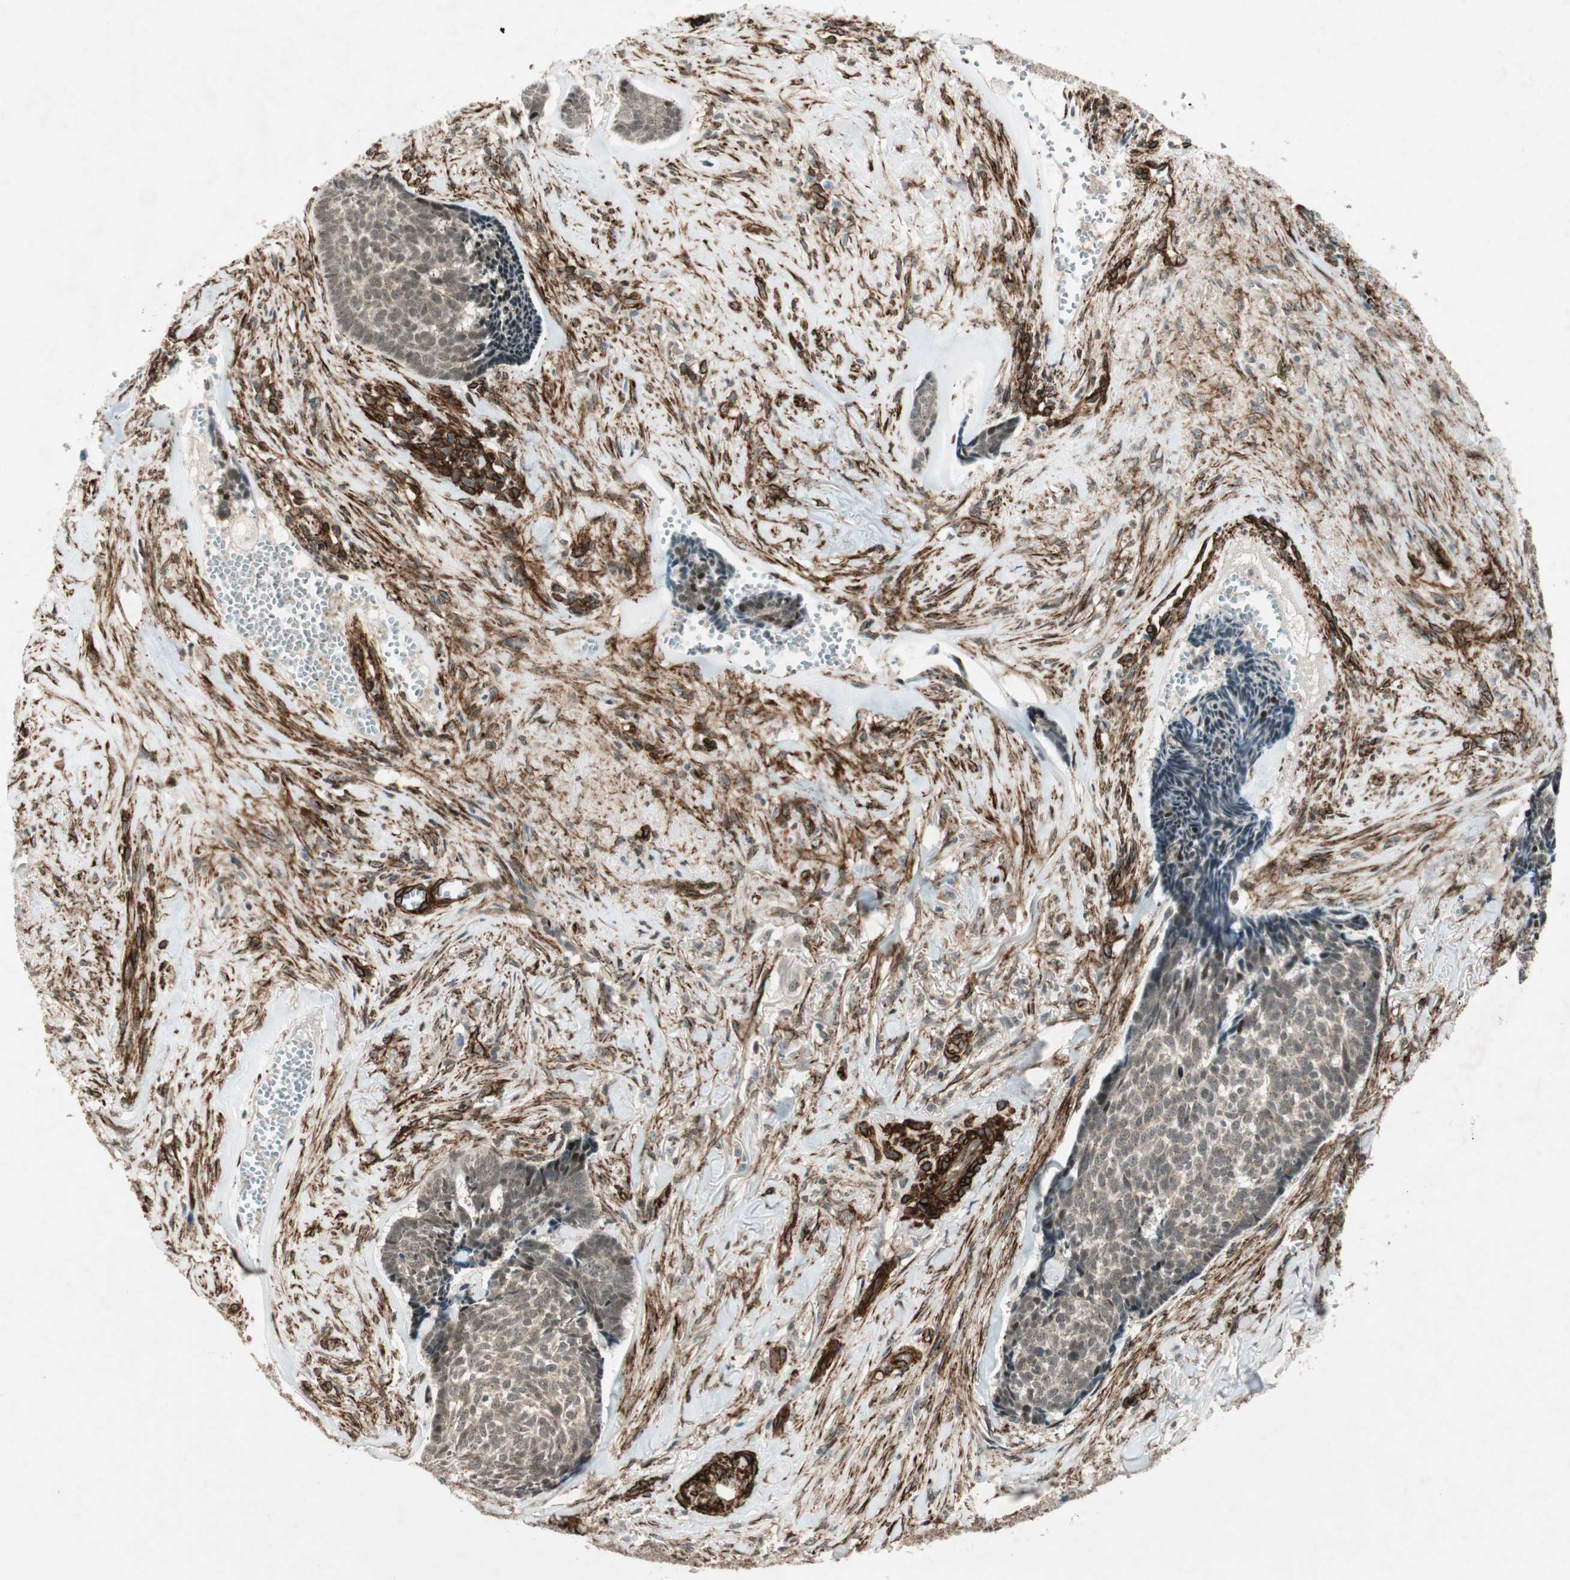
{"staining": {"intensity": "weak", "quantity": ">75%", "location": "nuclear"}, "tissue": "skin cancer", "cell_type": "Tumor cells", "image_type": "cancer", "snomed": [{"axis": "morphology", "description": "Basal cell carcinoma"}, {"axis": "topography", "description": "Skin"}], "caption": "A photomicrograph of skin cancer stained for a protein displays weak nuclear brown staining in tumor cells. The staining is performed using DAB (3,3'-diaminobenzidine) brown chromogen to label protein expression. The nuclei are counter-stained blue using hematoxylin.", "gene": "CDK19", "patient": {"sex": "male", "age": 84}}